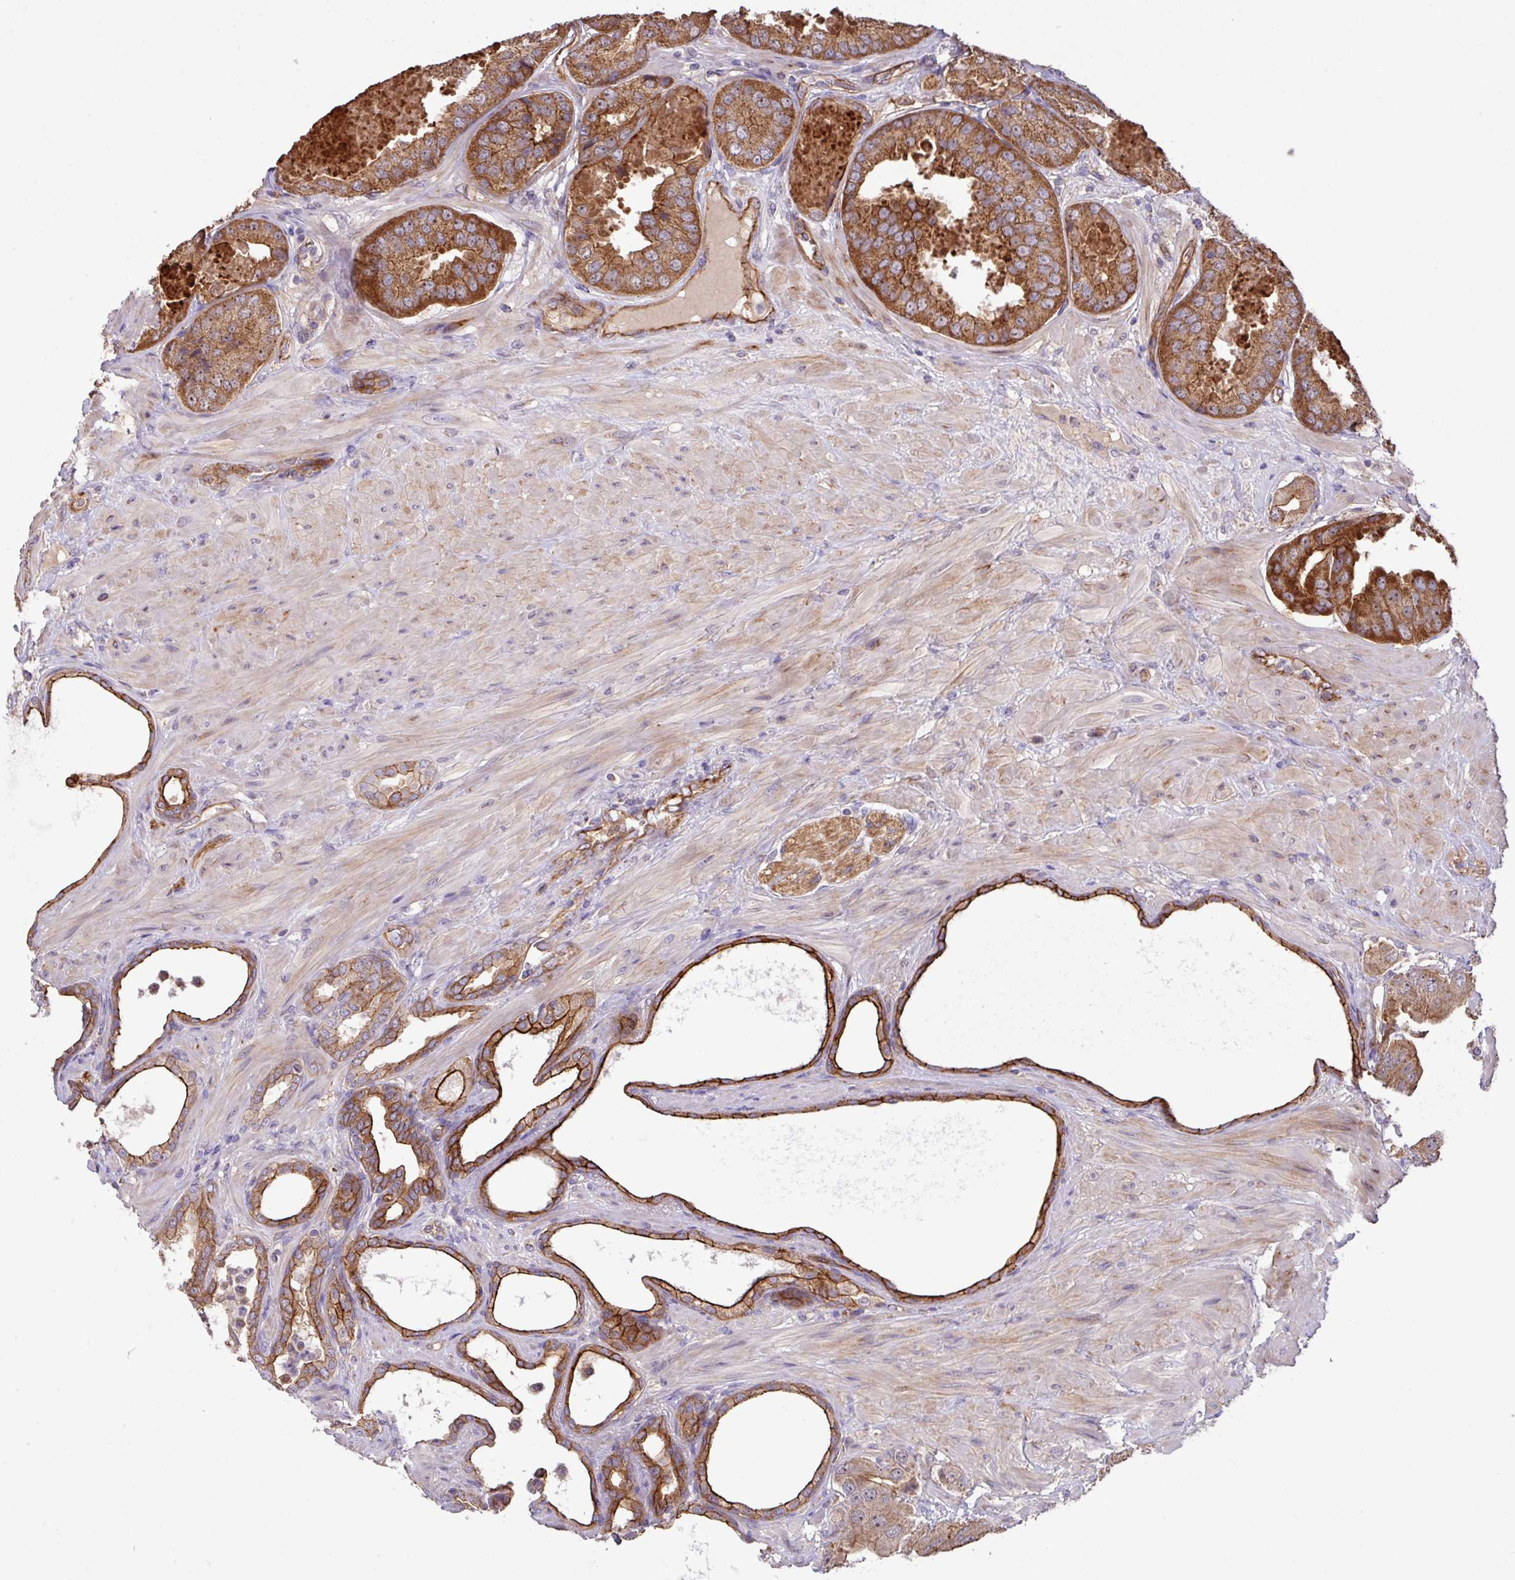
{"staining": {"intensity": "moderate", "quantity": ">75%", "location": "cytoplasmic/membranous"}, "tissue": "prostate cancer", "cell_type": "Tumor cells", "image_type": "cancer", "snomed": [{"axis": "morphology", "description": "Adenocarcinoma, High grade"}, {"axis": "topography", "description": "Prostate"}], "caption": "IHC micrograph of adenocarcinoma (high-grade) (prostate) stained for a protein (brown), which exhibits medium levels of moderate cytoplasmic/membranous positivity in approximately >75% of tumor cells.", "gene": "LRRC53", "patient": {"sex": "male", "age": 63}}